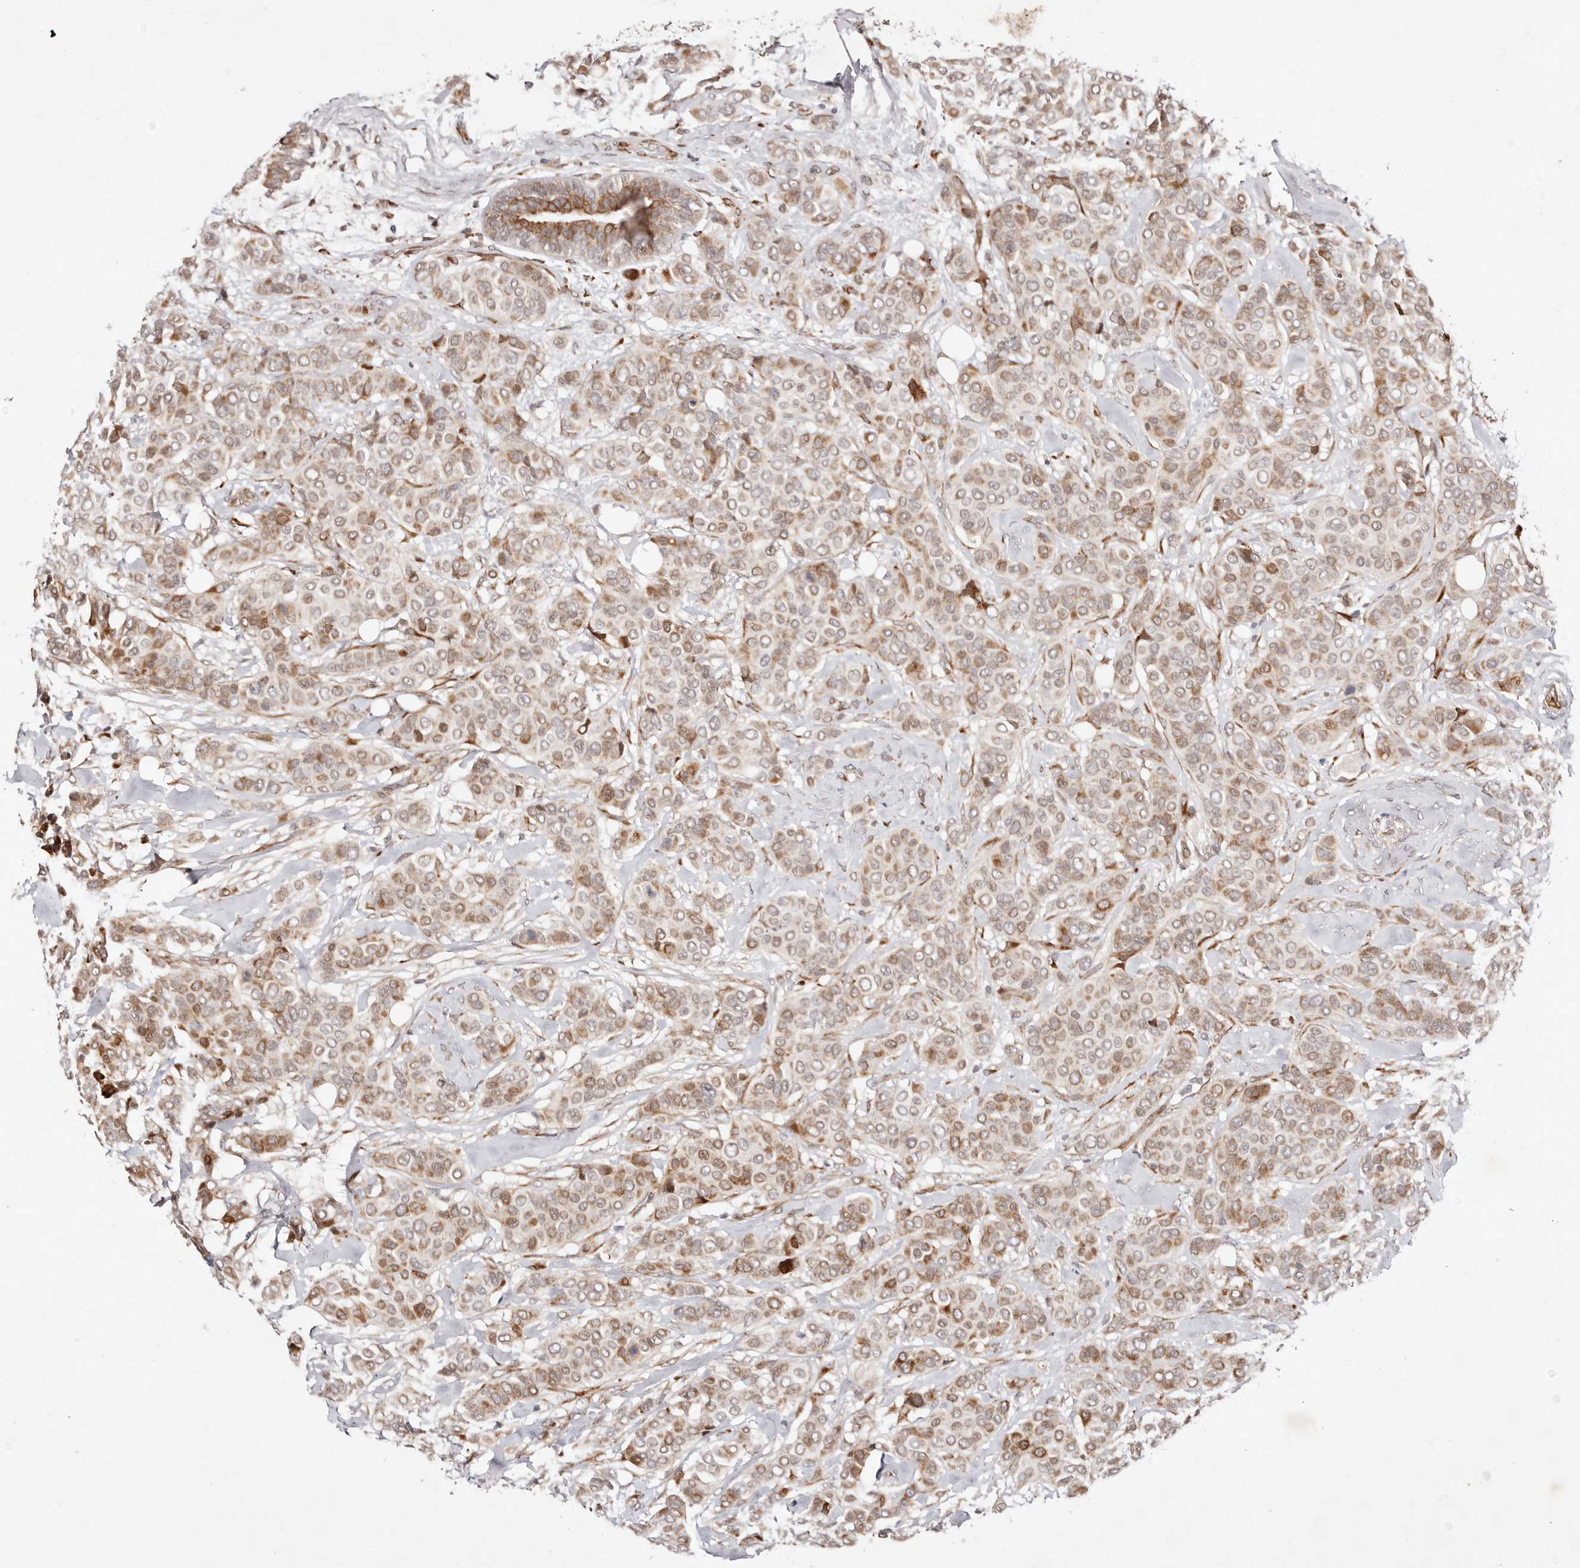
{"staining": {"intensity": "moderate", "quantity": ">75%", "location": "cytoplasmic/membranous"}, "tissue": "breast cancer", "cell_type": "Tumor cells", "image_type": "cancer", "snomed": [{"axis": "morphology", "description": "Lobular carcinoma"}, {"axis": "topography", "description": "Breast"}], "caption": "Breast lobular carcinoma tissue displays moderate cytoplasmic/membranous staining in approximately >75% of tumor cells", "gene": "BCL2L15", "patient": {"sex": "female", "age": 51}}